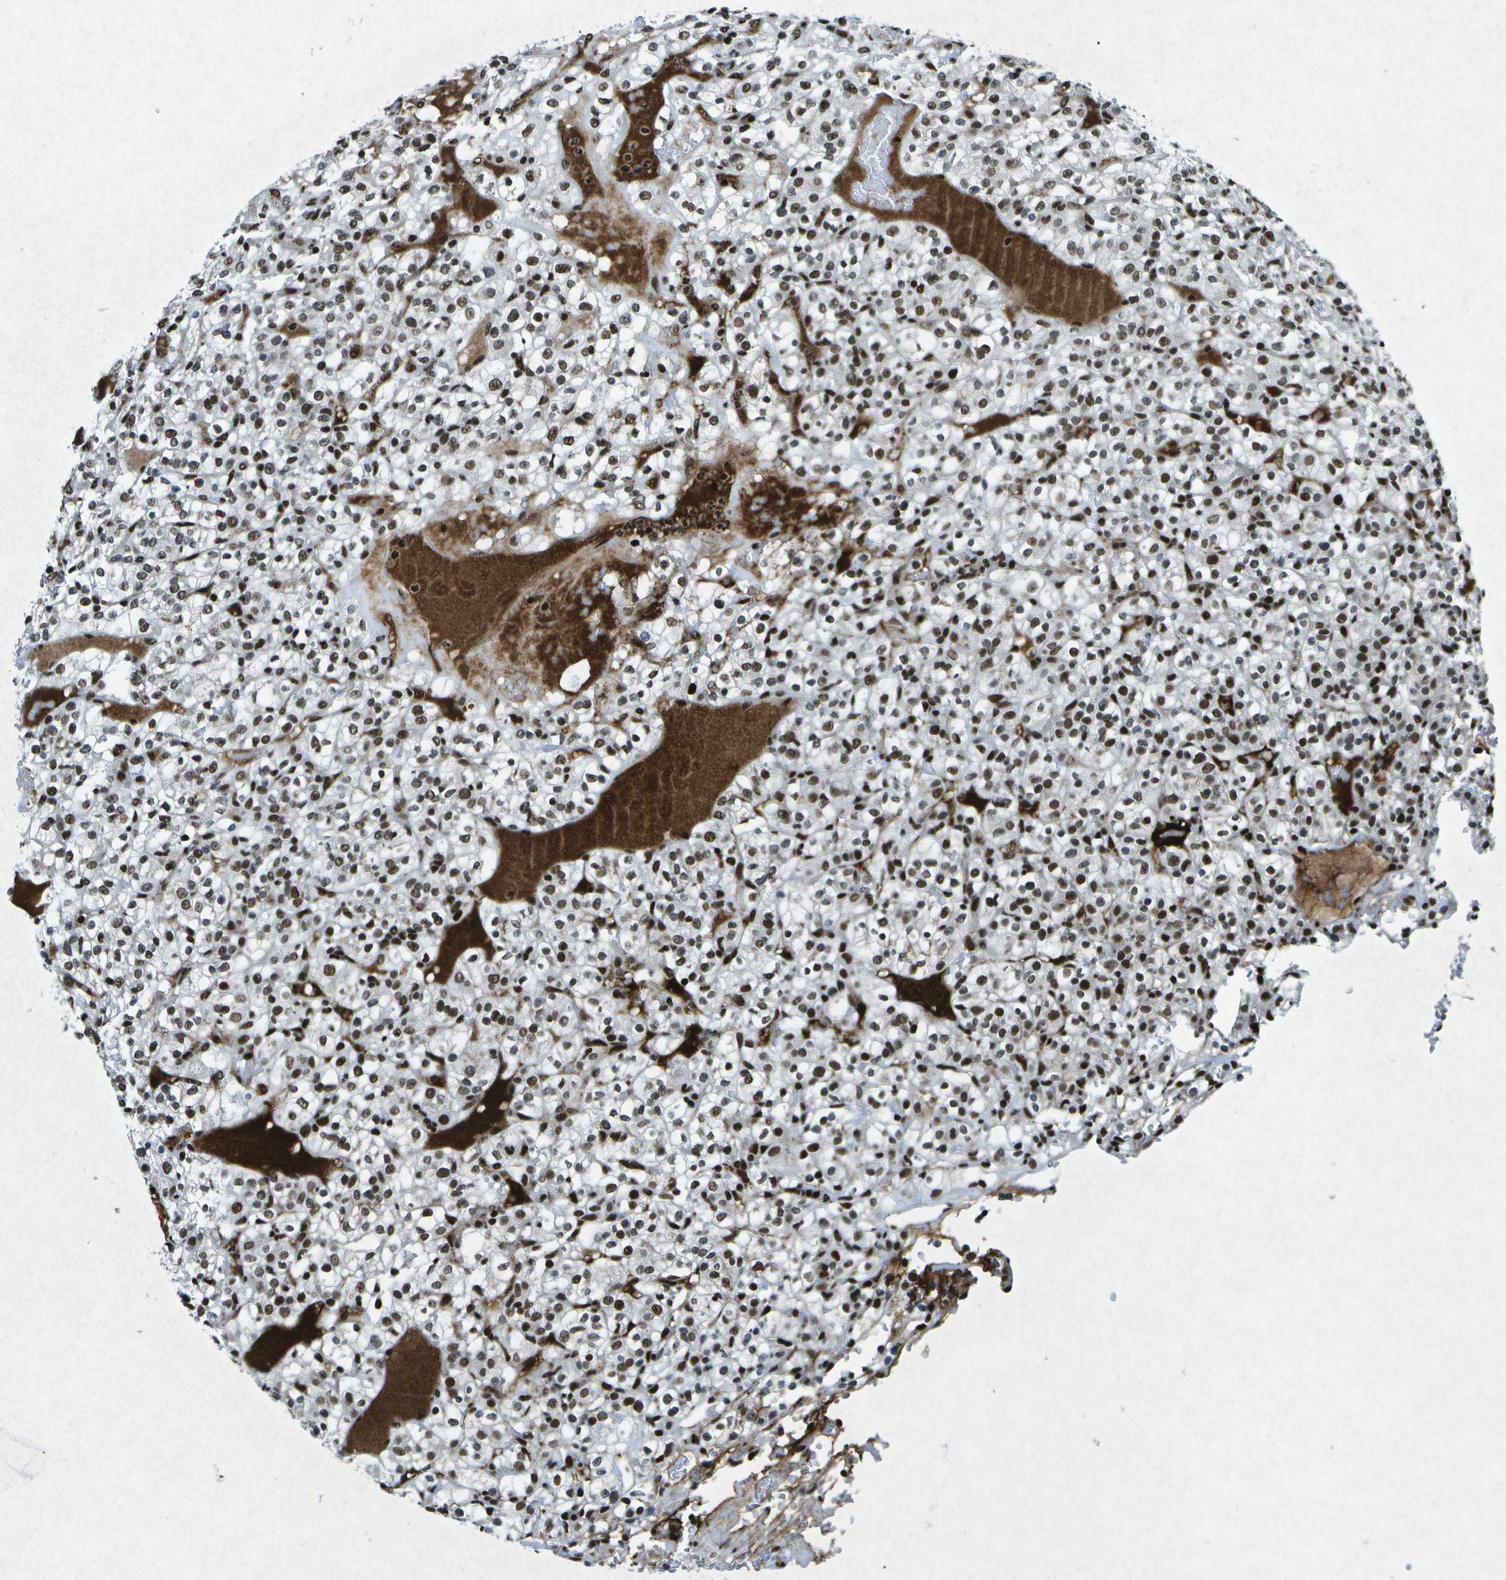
{"staining": {"intensity": "strong", "quantity": ">75%", "location": "nuclear"}, "tissue": "renal cancer", "cell_type": "Tumor cells", "image_type": "cancer", "snomed": [{"axis": "morphology", "description": "Normal tissue, NOS"}, {"axis": "morphology", "description": "Adenocarcinoma, NOS"}, {"axis": "topography", "description": "Kidney"}], "caption": "Immunohistochemistry staining of adenocarcinoma (renal), which displays high levels of strong nuclear positivity in approximately >75% of tumor cells indicating strong nuclear protein staining. The staining was performed using DAB (brown) for protein detection and nuclei were counterstained in hematoxylin (blue).", "gene": "MTA2", "patient": {"sex": "female", "age": 72}}